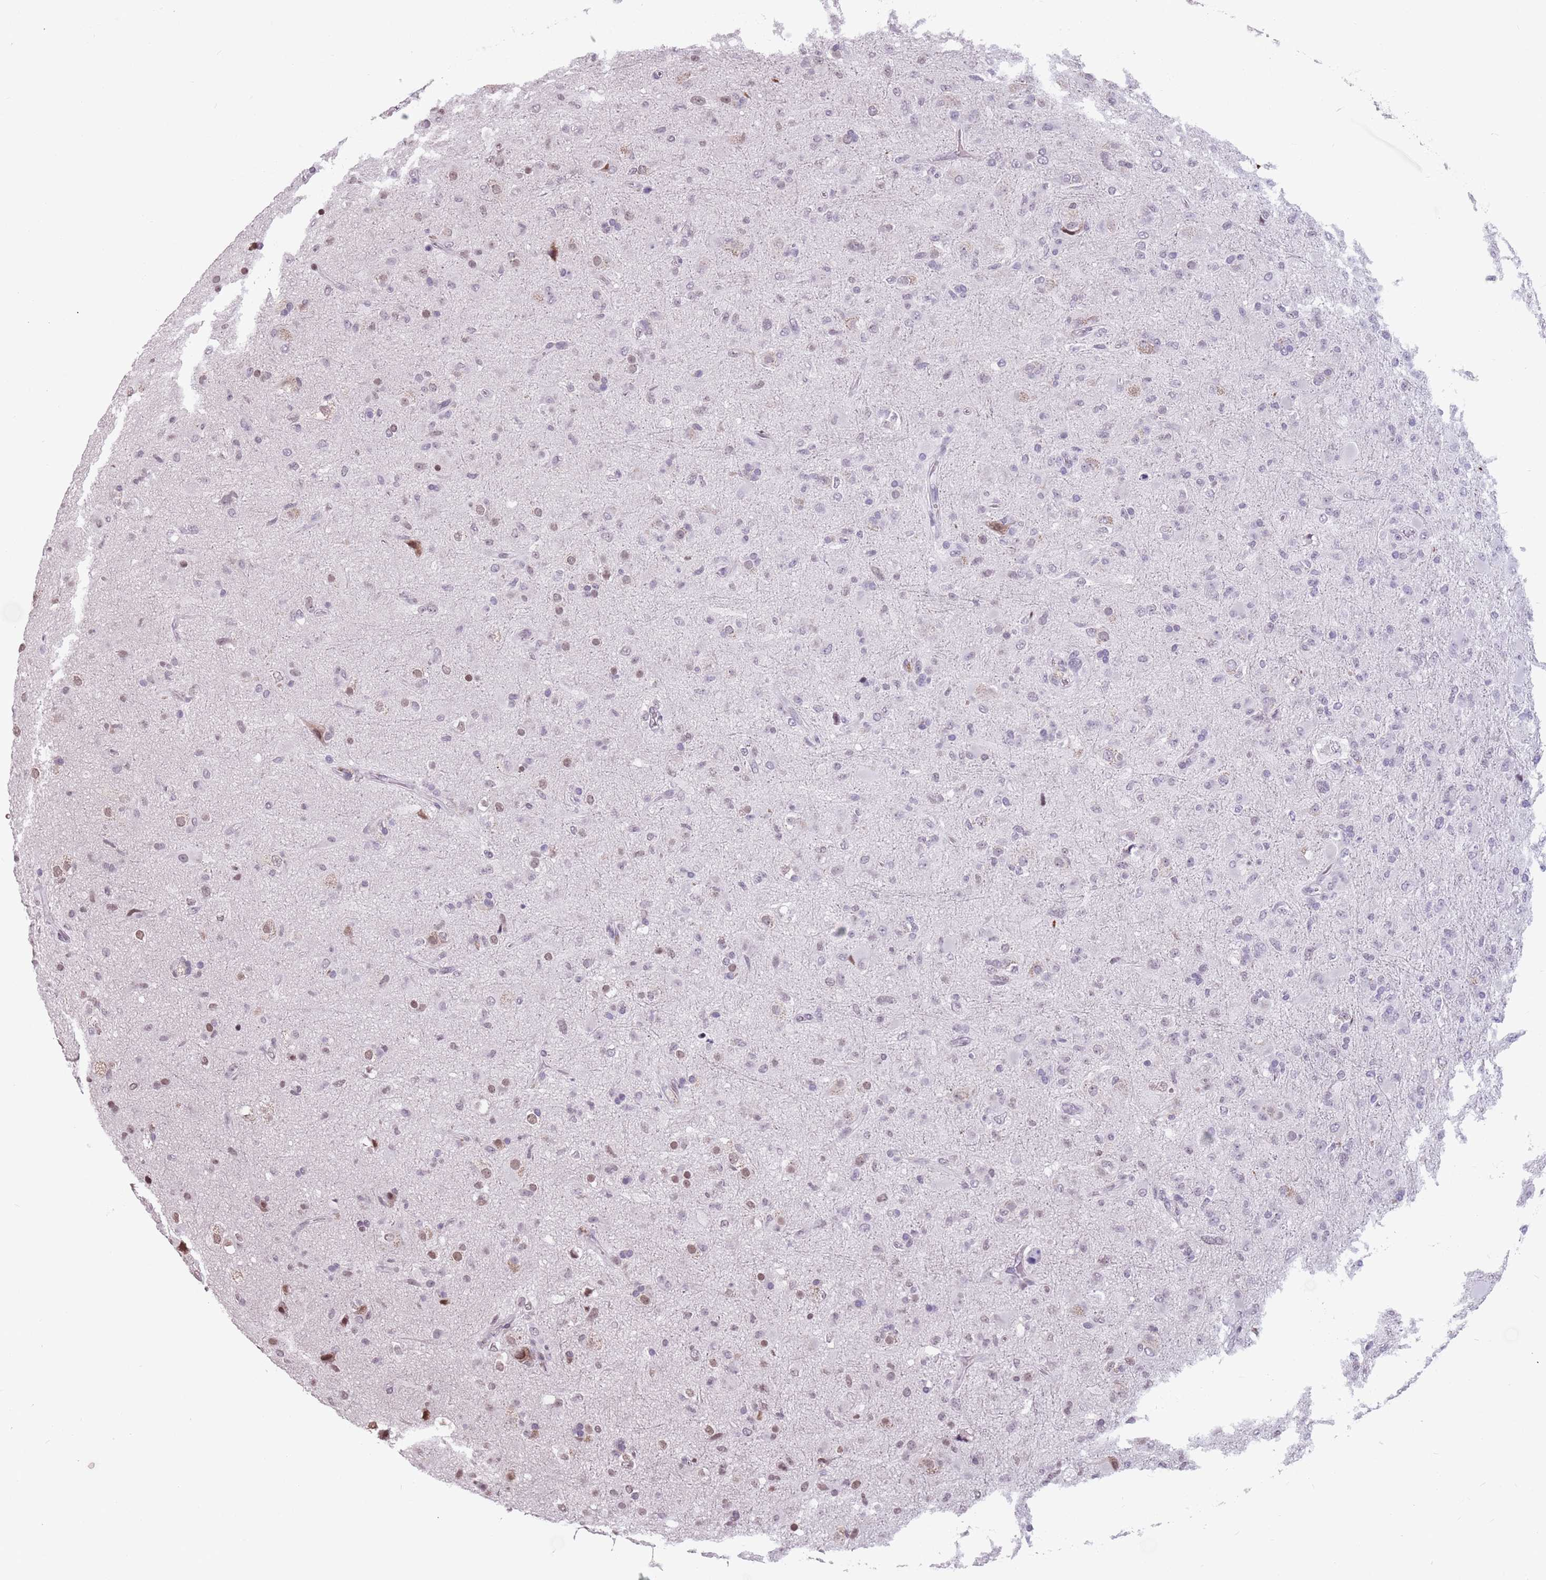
{"staining": {"intensity": "weak", "quantity": "25%-75%", "location": "nuclear"}, "tissue": "glioma", "cell_type": "Tumor cells", "image_type": "cancer", "snomed": [{"axis": "morphology", "description": "Glioma, malignant, Low grade"}, {"axis": "topography", "description": "Brain"}], "caption": "The immunohistochemical stain shows weak nuclear positivity in tumor cells of low-grade glioma (malignant) tissue.", "gene": "PTCHD1", "patient": {"sex": "male", "age": 65}}